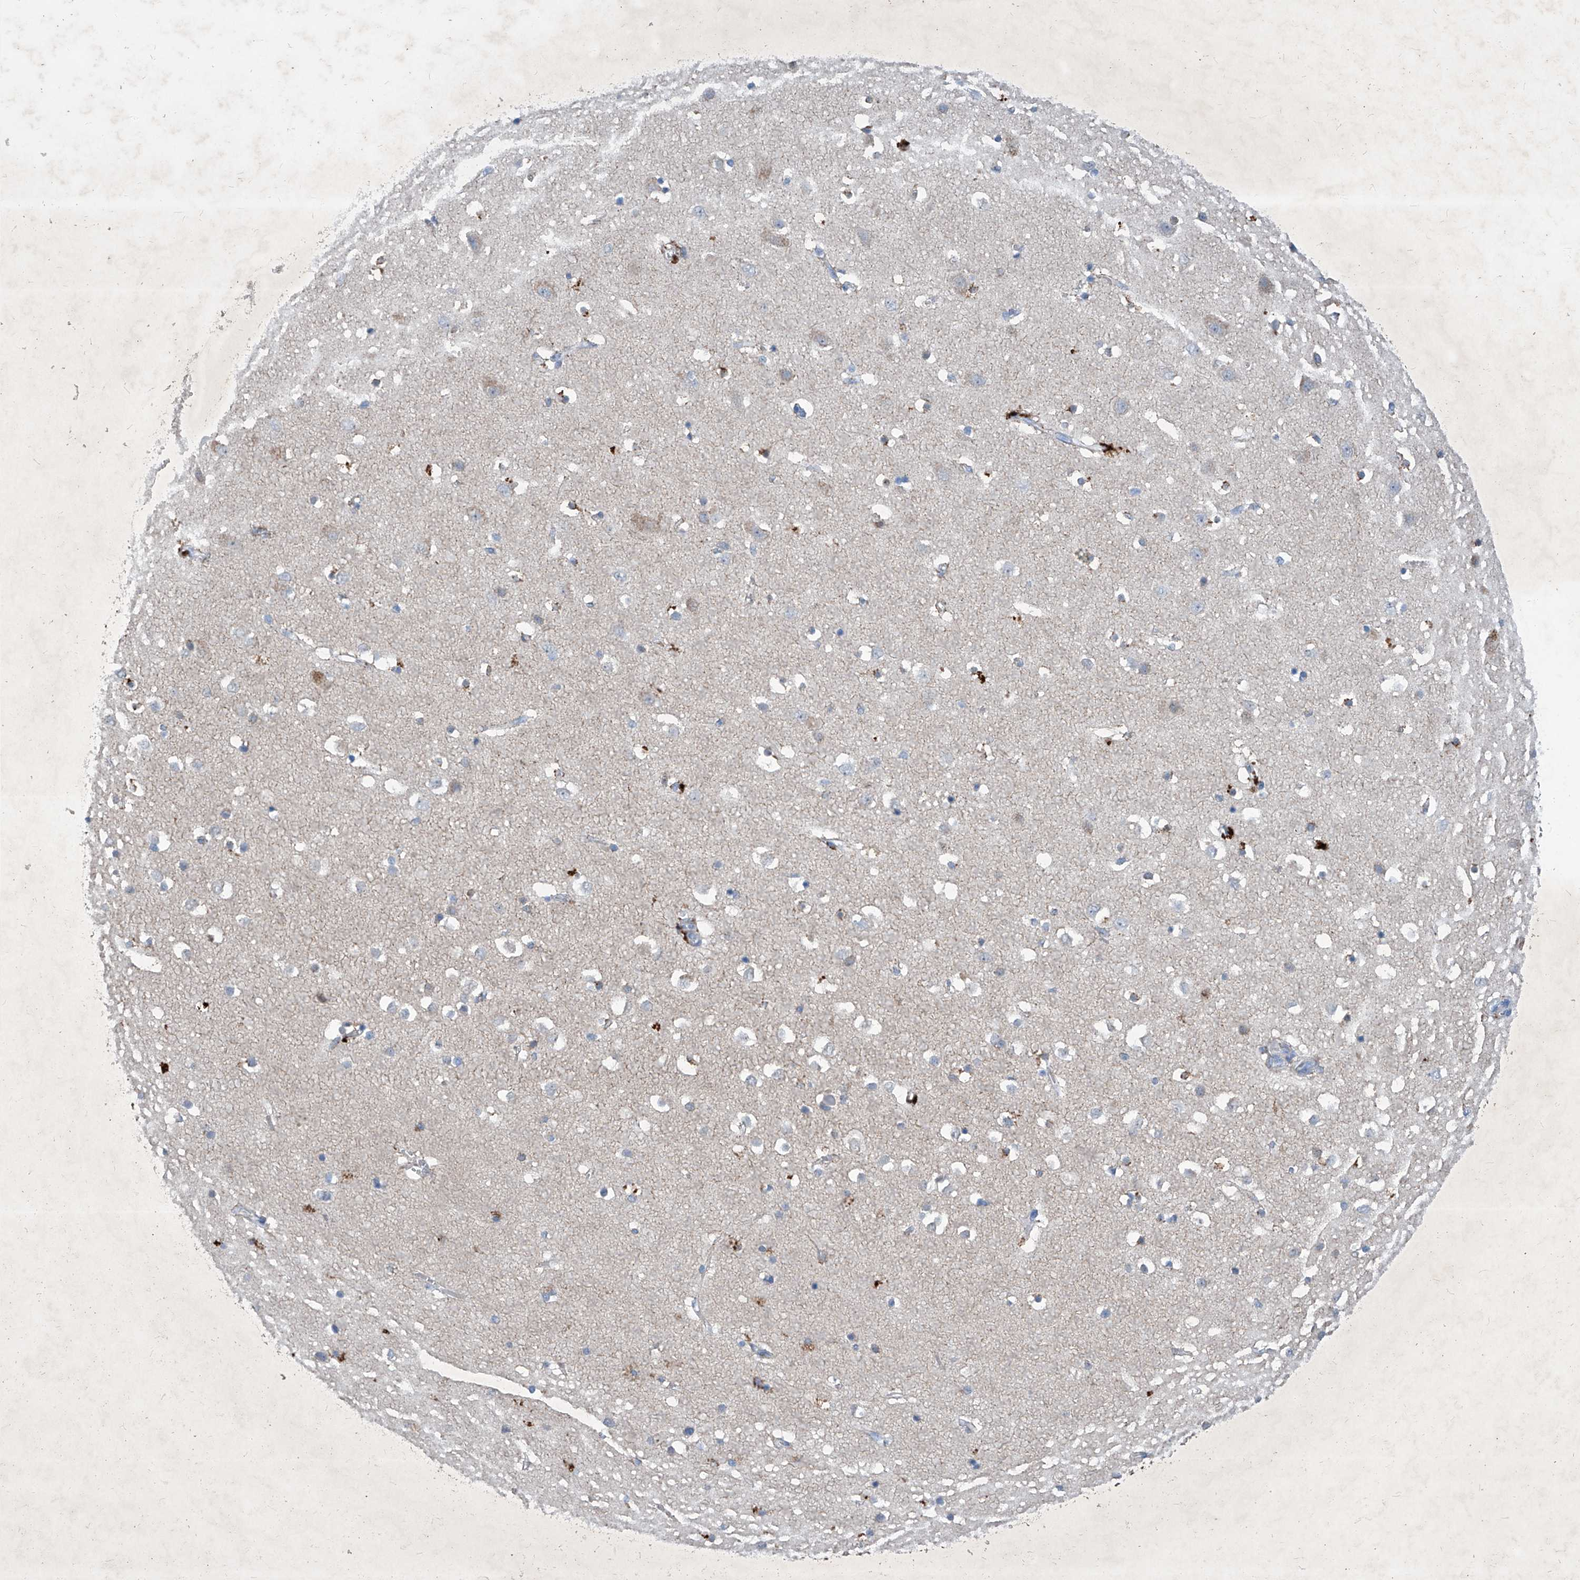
{"staining": {"intensity": "negative", "quantity": "none", "location": "none"}, "tissue": "cerebral cortex", "cell_type": "Endothelial cells", "image_type": "normal", "snomed": [{"axis": "morphology", "description": "Normal tissue, NOS"}, {"axis": "topography", "description": "Cerebral cortex"}], "caption": "DAB immunohistochemical staining of unremarkable human cerebral cortex reveals no significant positivity in endothelial cells. The staining is performed using DAB brown chromogen with nuclei counter-stained in using hematoxylin.", "gene": "MTARC1", "patient": {"sex": "male", "age": 54}}